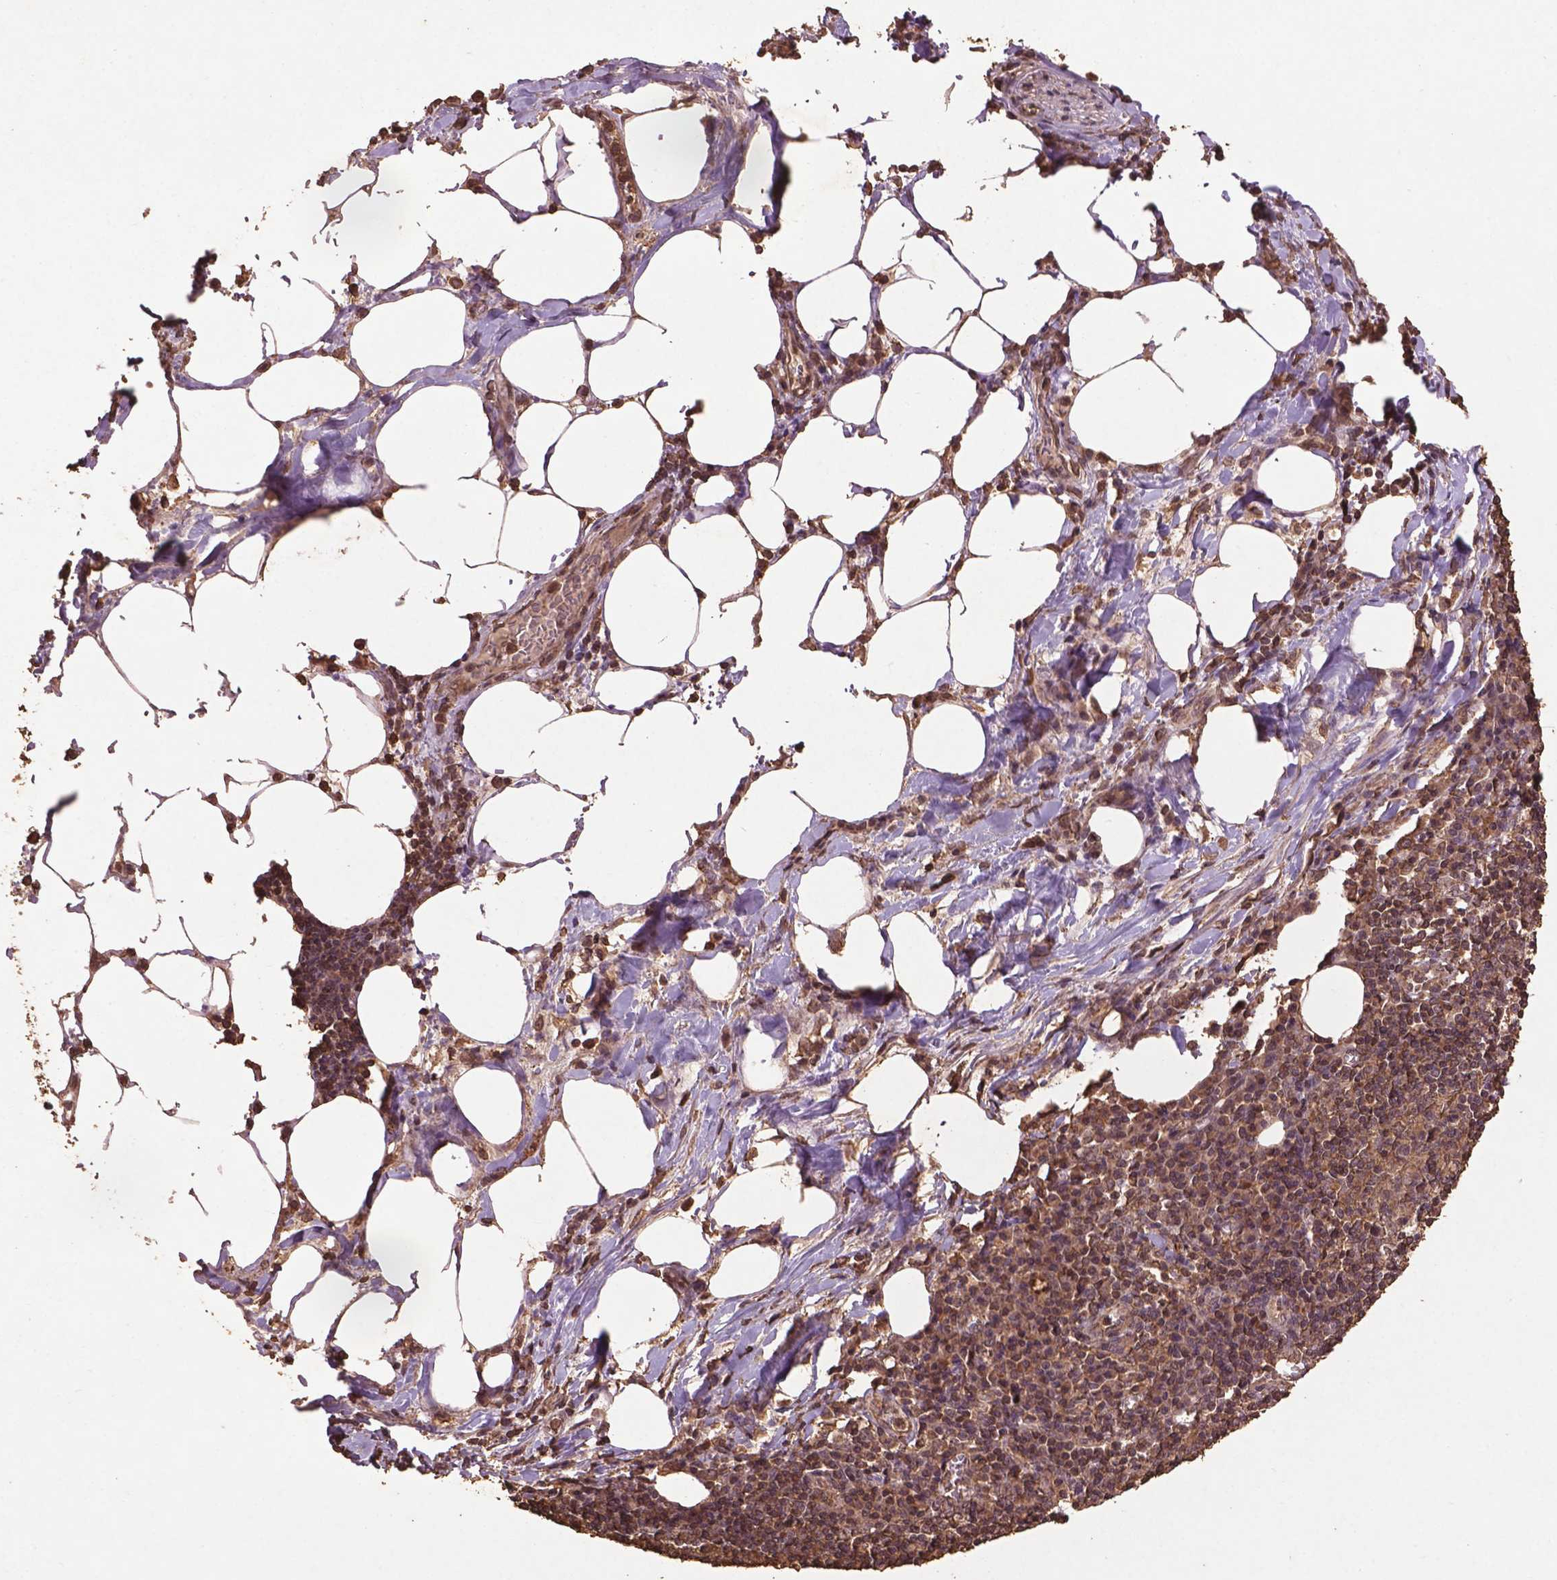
{"staining": {"intensity": "negative", "quantity": "none", "location": "none"}, "tissue": "lymph node", "cell_type": "Germinal center cells", "image_type": "normal", "snomed": [{"axis": "morphology", "description": "Normal tissue, NOS"}, {"axis": "topography", "description": "Lymph node"}], "caption": "Germinal center cells show no significant protein positivity in benign lymph node. Brightfield microscopy of IHC stained with DAB (brown) and hematoxylin (blue), captured at high magnification.", "gene": "BABAM1", "patient": {"sex": "male", "age": 67}}